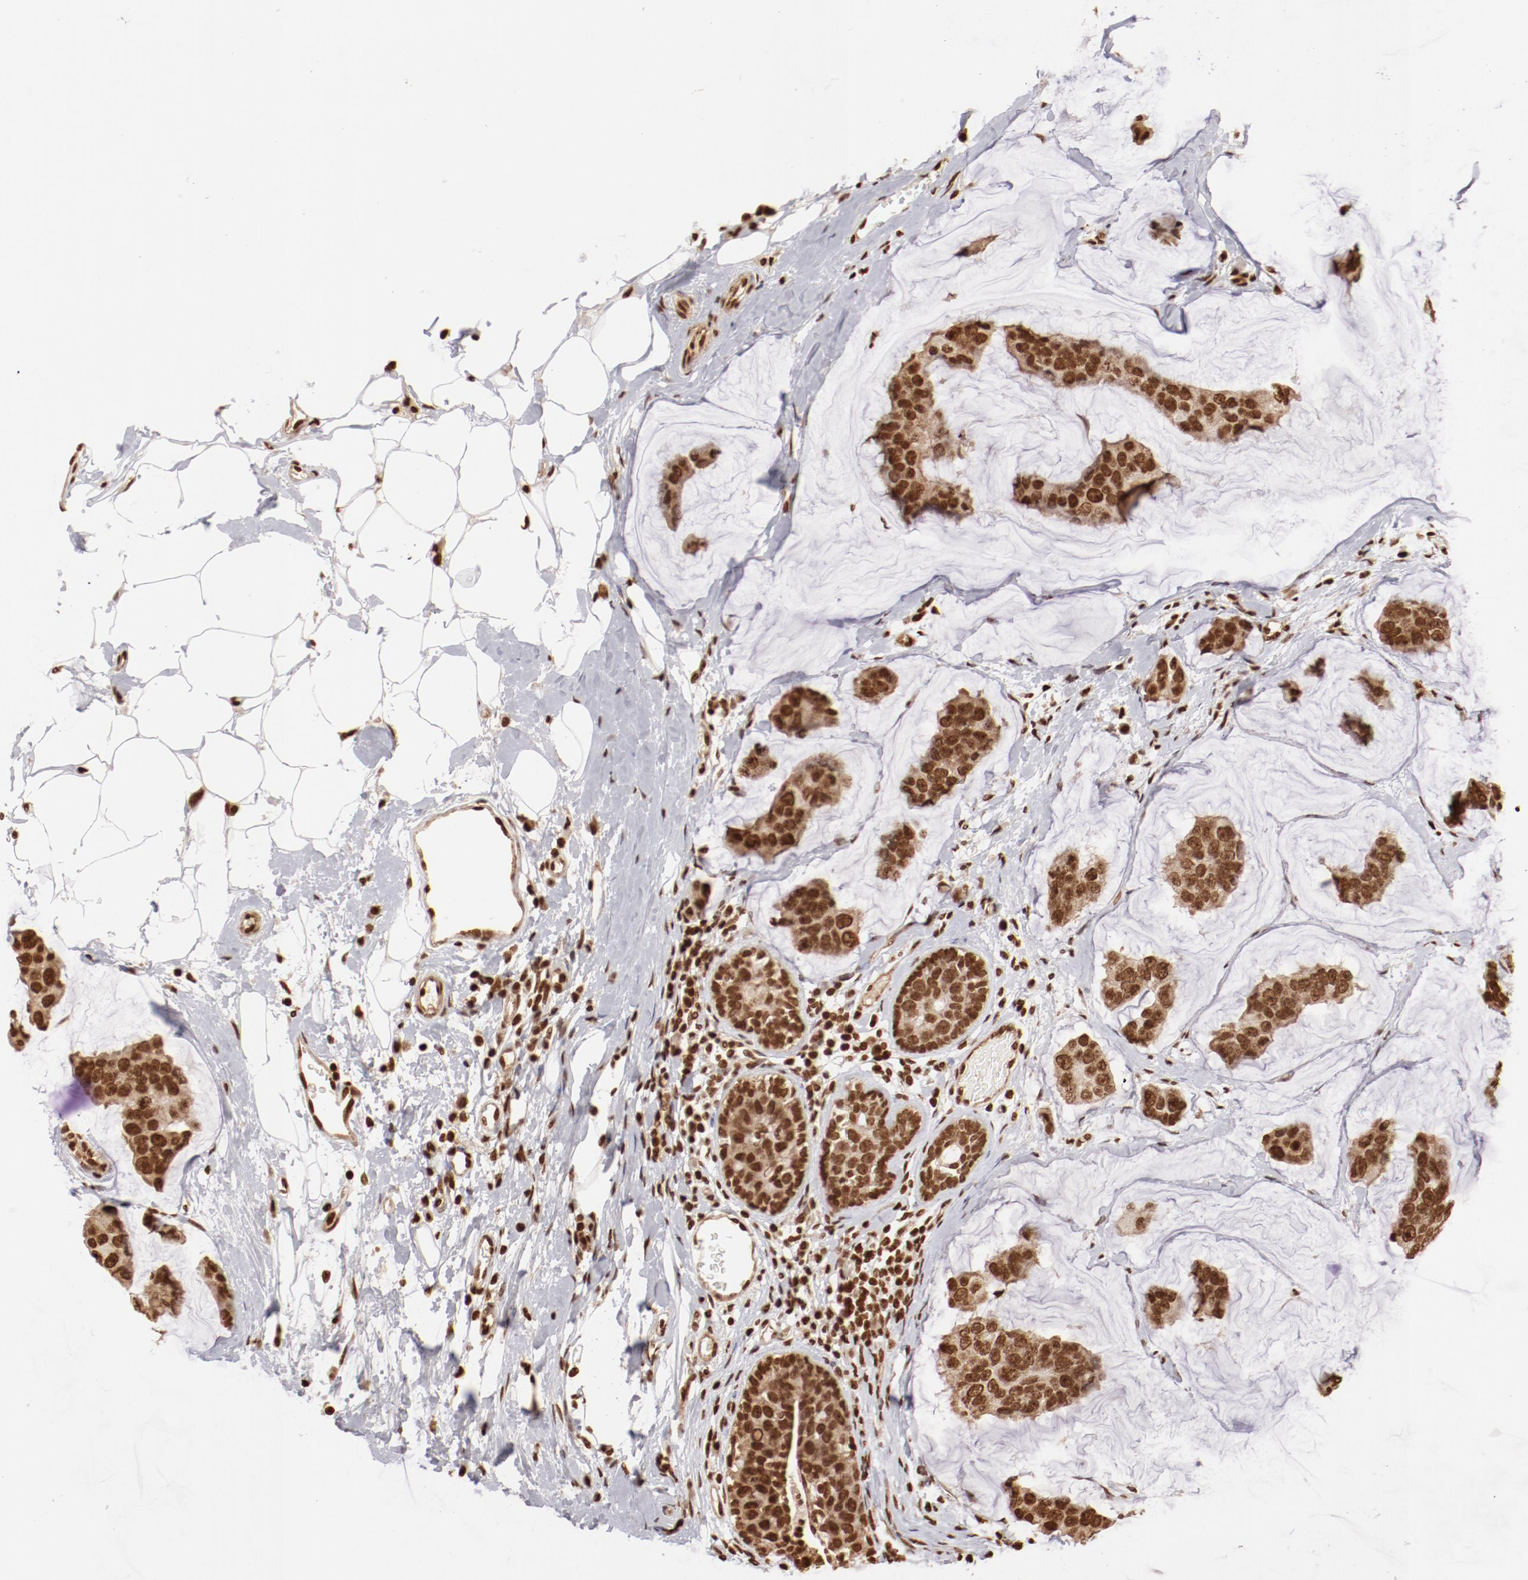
{"staining": {"intensity": "moderate", "quantity": ">75%", "location": "nuclear"}, "tissue": "breast cancer", "cell_type": "Tumor cells", "image_type": "cancer", "snomed": [{"axis": "morphology", "description": "Normal tissue, NOS"}, {"axis": "morphology", "description": "Duct carcinoma"}, {"axis": "topography", "description": "Breast"}], "caption": "Moderate nuclear positivity is appreciated in about >75% of tumor cells in infiltrating ductal carcinoma (breast).", "gene": "ABL2", "patient": {"sex": "female", "age": 50}}